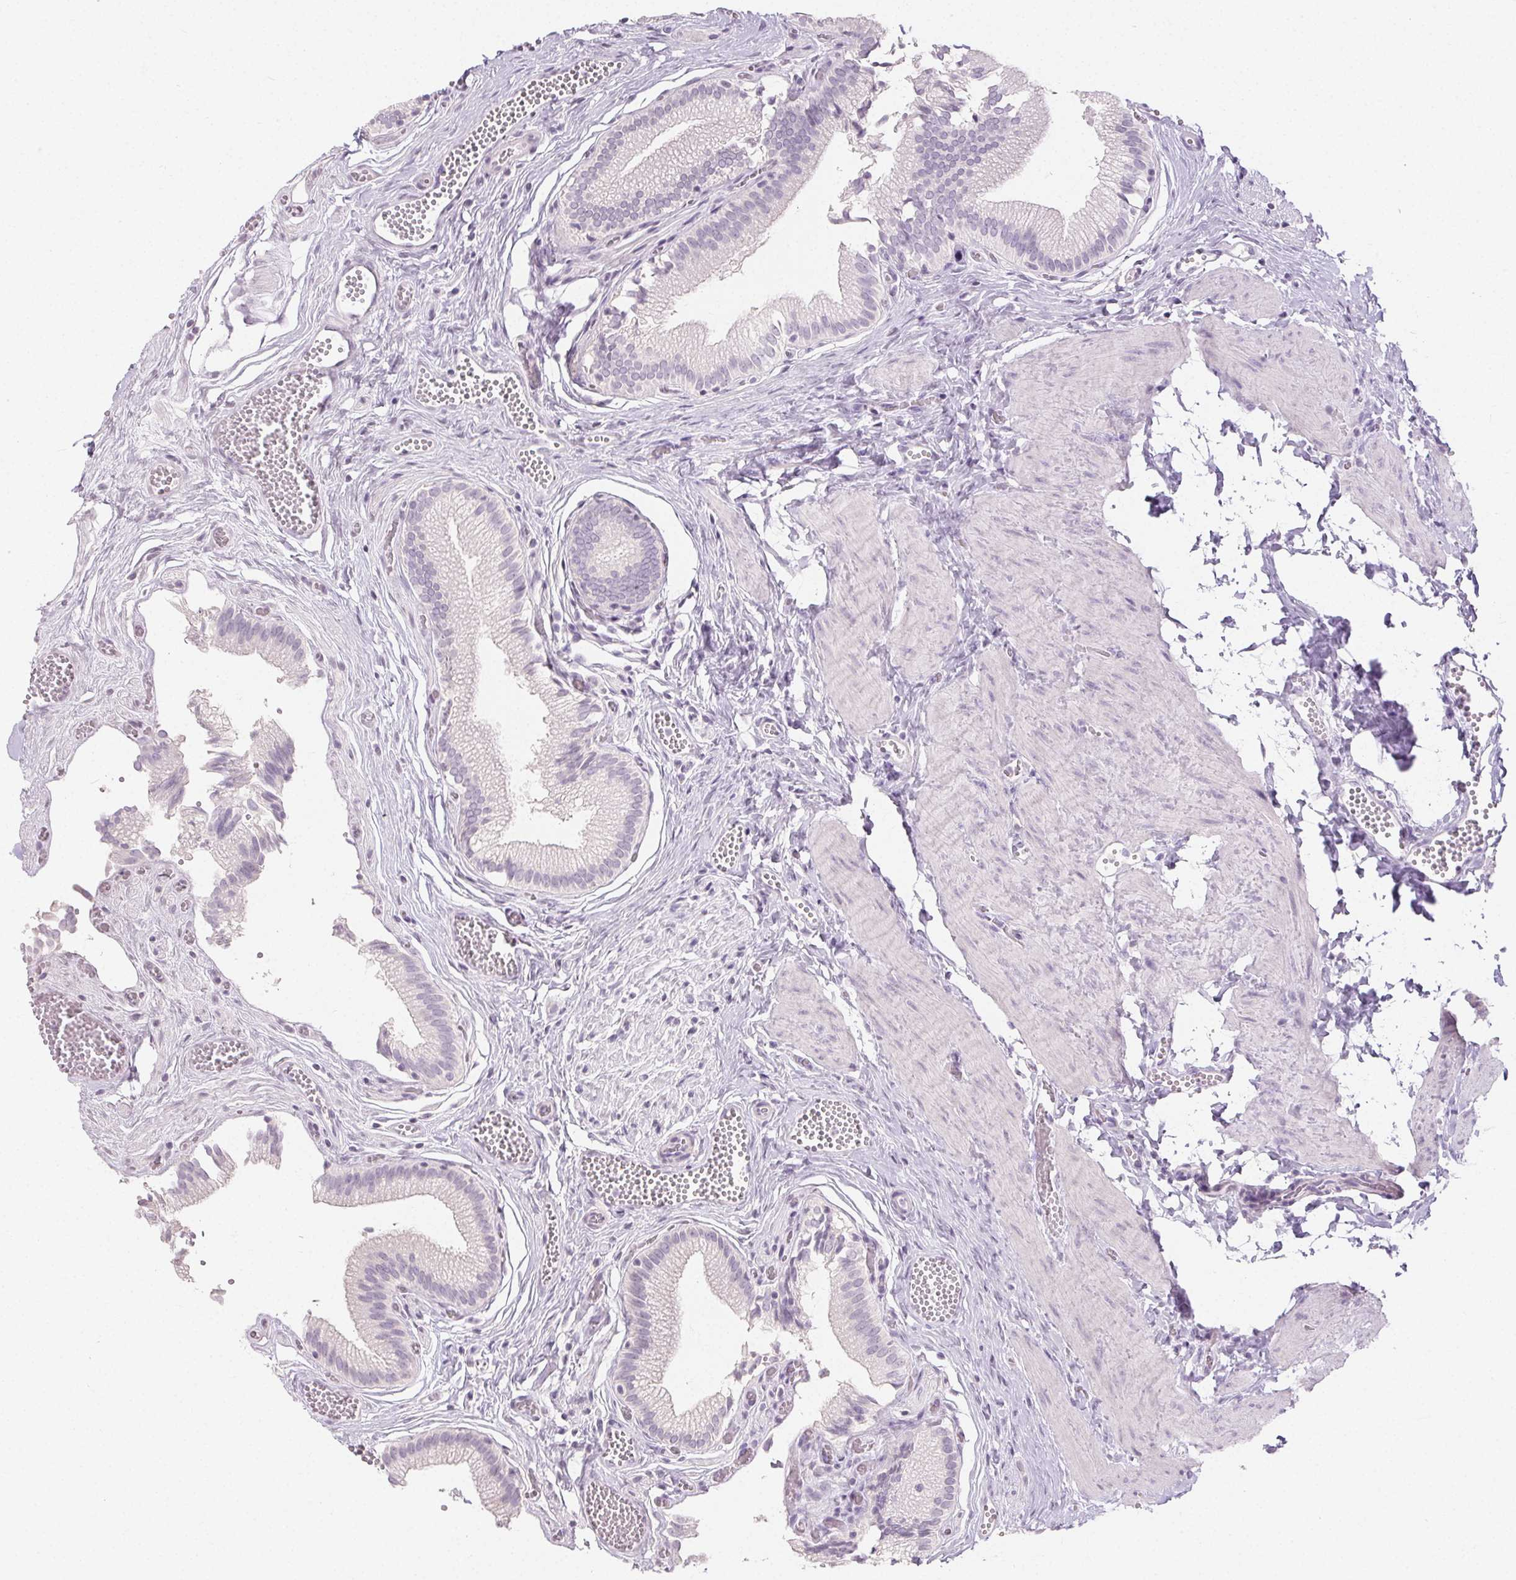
{"staining": {"intensity": "negative", "quantity": "none", "location": "none"}, "tissue": "gallbladder", "cell_type": "Glandular cells", "image_type": "normal", "snomed": [{"axis": "morphology", "description": "Normal tissue, NOS"}, {"axis": "topography", "description": "Gallbladder"}, {"axis": "topography", "description": "Peripheral nerve tissue"}], "caption": "Immunohistochemical staining of normal human gallbladder shows no significant expression in glandular cells. Nuclei are stained in blue.", "gene": "PI3", "patient": {"sex": "male", "age": 17}}